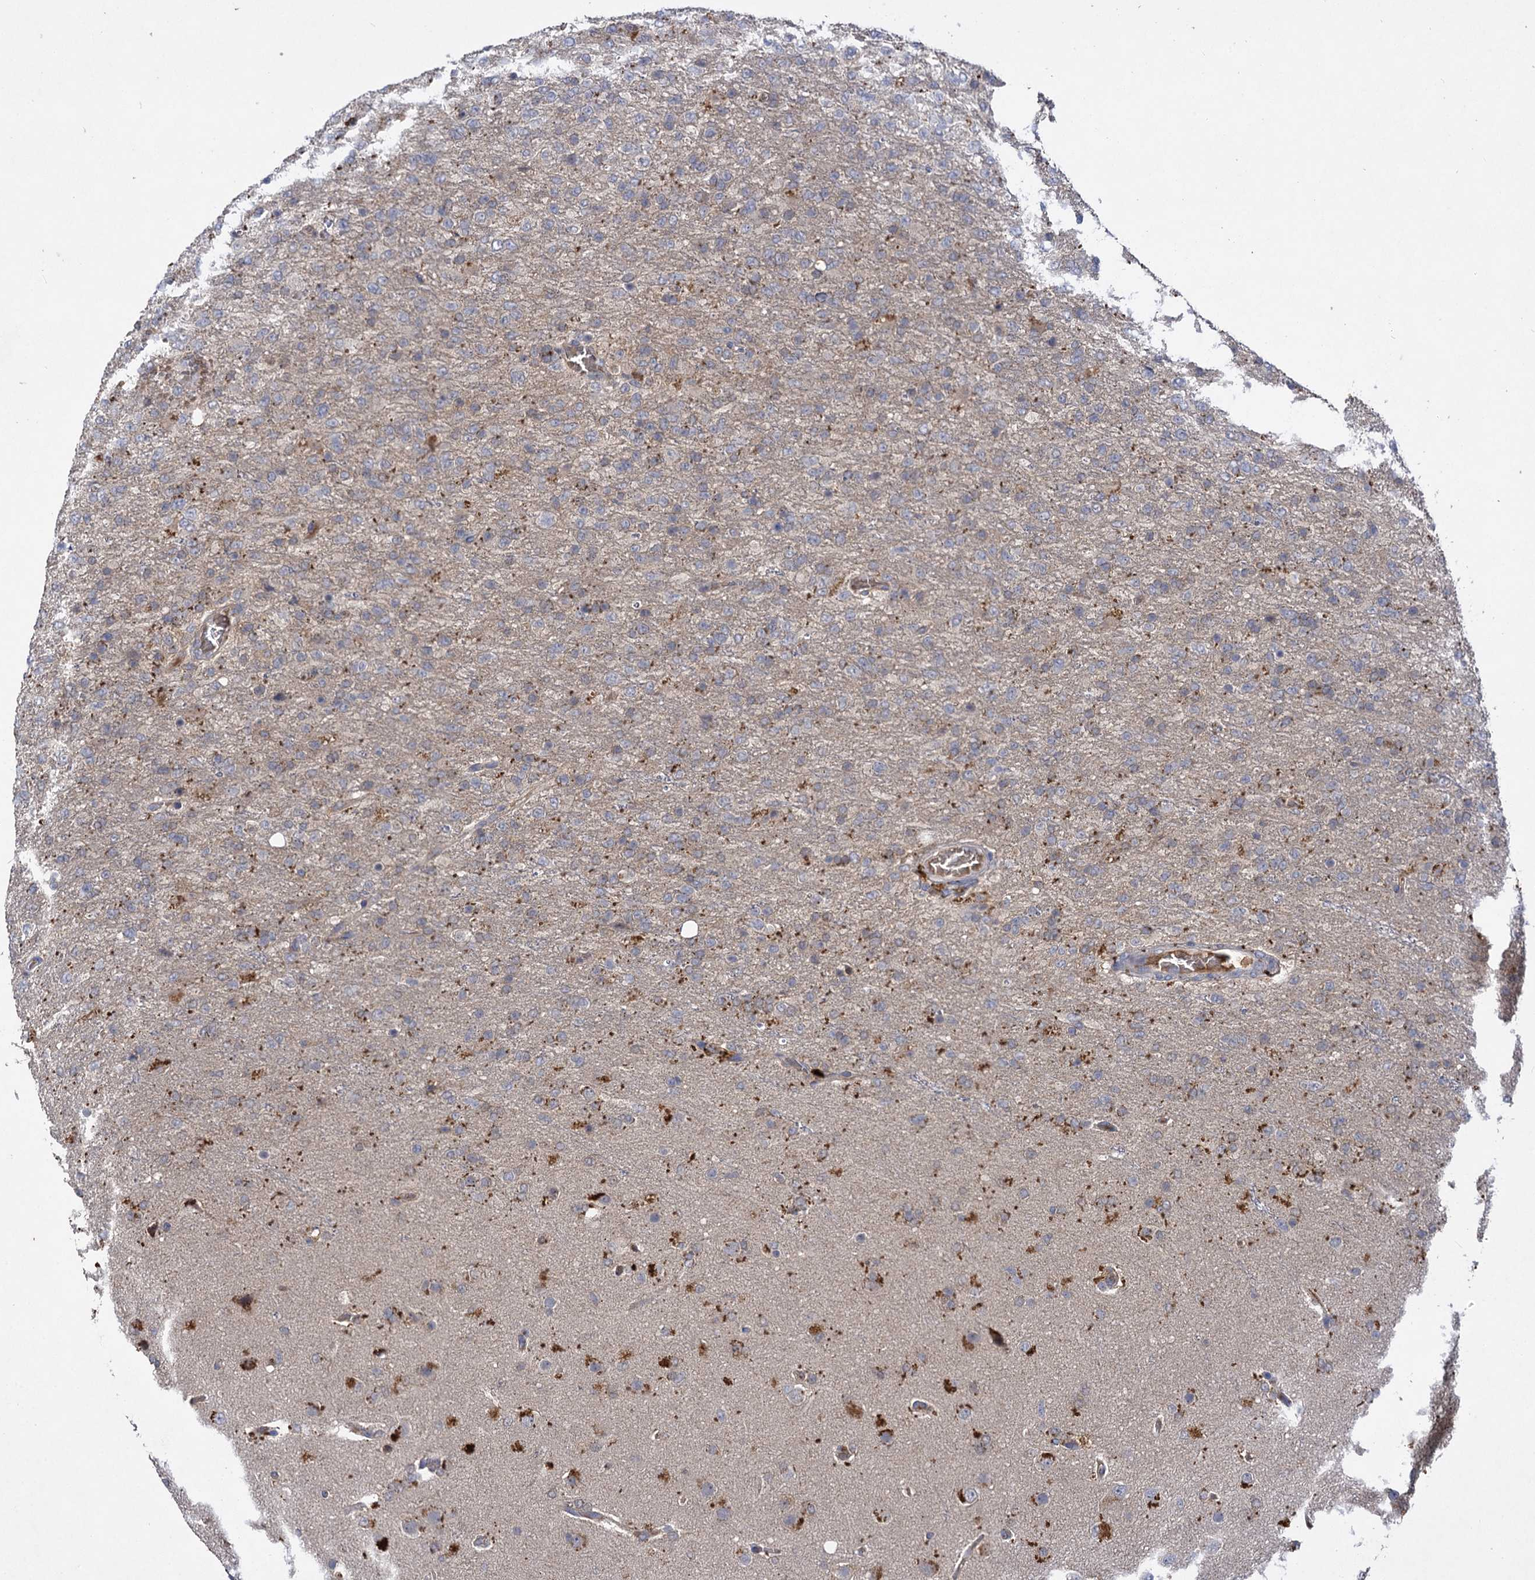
{"staining": {"intensity": "weak", "quantity": "25%-75%", "location": "cytoplasmic/membranous"}, "tissue": "glioma", "cell_type": "Tumor cells", "image_type": "cancer", "snomed": [{"axis": "morphology", "description": "Glioma, malignant, High grade"}, {"axis": "topography", "description": "Brain"}], "caption": "Immunohistochemistry of human malignant glioma (high-grade) shows low levels of weak cytoplasmic/membranous positivity in approximately 25%-75% of tumor cells. (DAB = brown stain, brightfield microscopy at high magnification).", "gene": "USP50", "patient": {"sex": "female", "age": 74}}